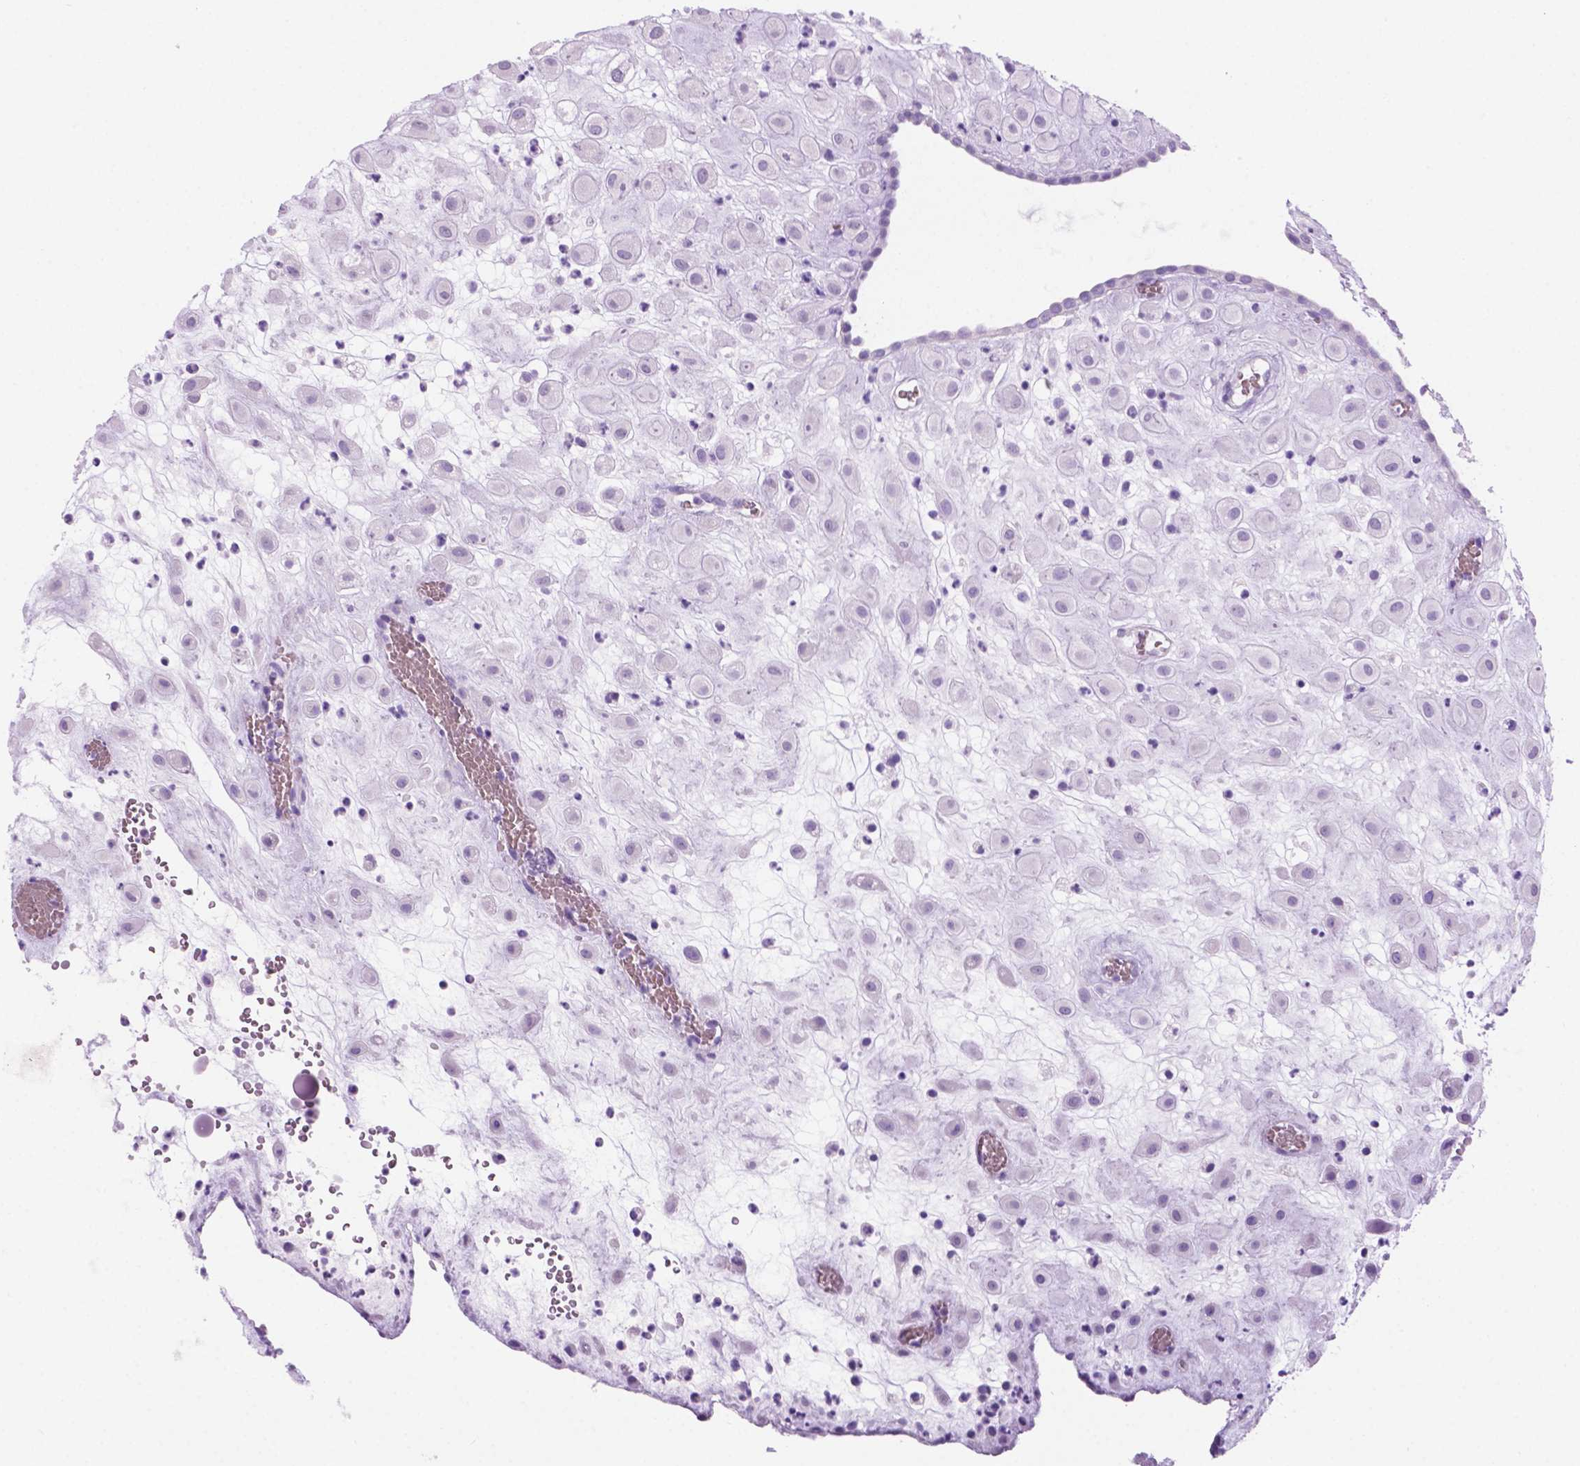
{"staining": {"intensity": "negative", "quantity": "none", "location": "none"}, "tissue": "placenta", "cell_type": "Decidual cells", "image_type": "normal", "snomed": [{"axis": "morphology", "description": "Normal tissue, NOS"}, {"axis": "topography", "description": "Placenta"}], "caption": "A high-resolution image shows IHC staining of benign placenta, which demonstrates no significant expression in decidual cells. (Brightfield microscopy of DAB (3,3'-diaminobenzidine) IHC at high magnification).", "gene": "GRIN2B", "patient": {"sex": "female", "age": 24}}